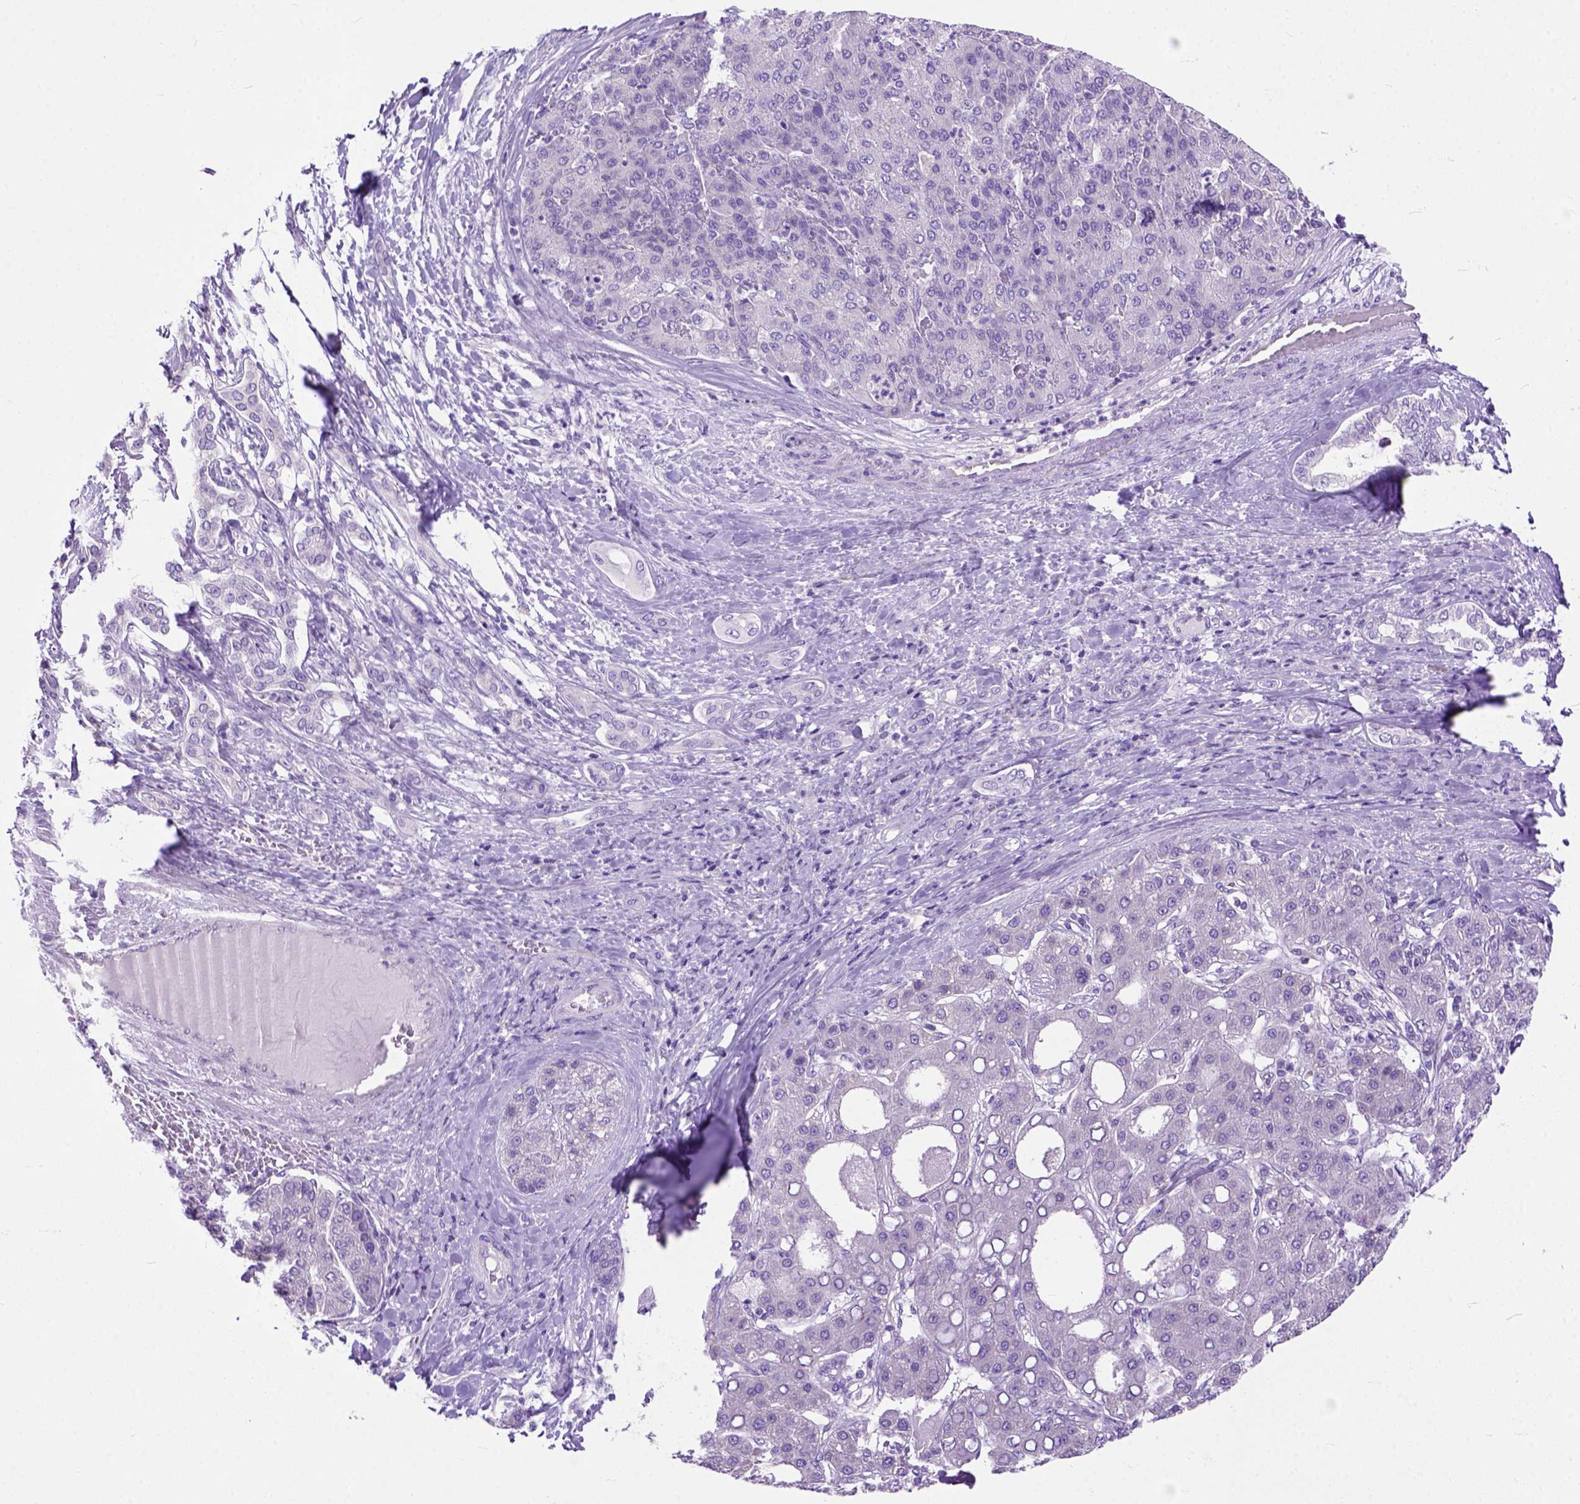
{"staining": {"intensity": "negative", "quantity": "none", "location": "none"}, "tissue": "liver cancer", "cell_type": "Tumor cells", "image_type": "cancer", "snomed": [{"axis": "morphology", "description": "Carcinoma, Hepatocellular, NOS"}, {"axis": "topography", "description": "Liver"}], "caption": "Liver cancer stained for a protein using IHC reveals no positivity tumor cells.", "gene": "ODAD3", "patient": {"sex": "male", "age": 65}}